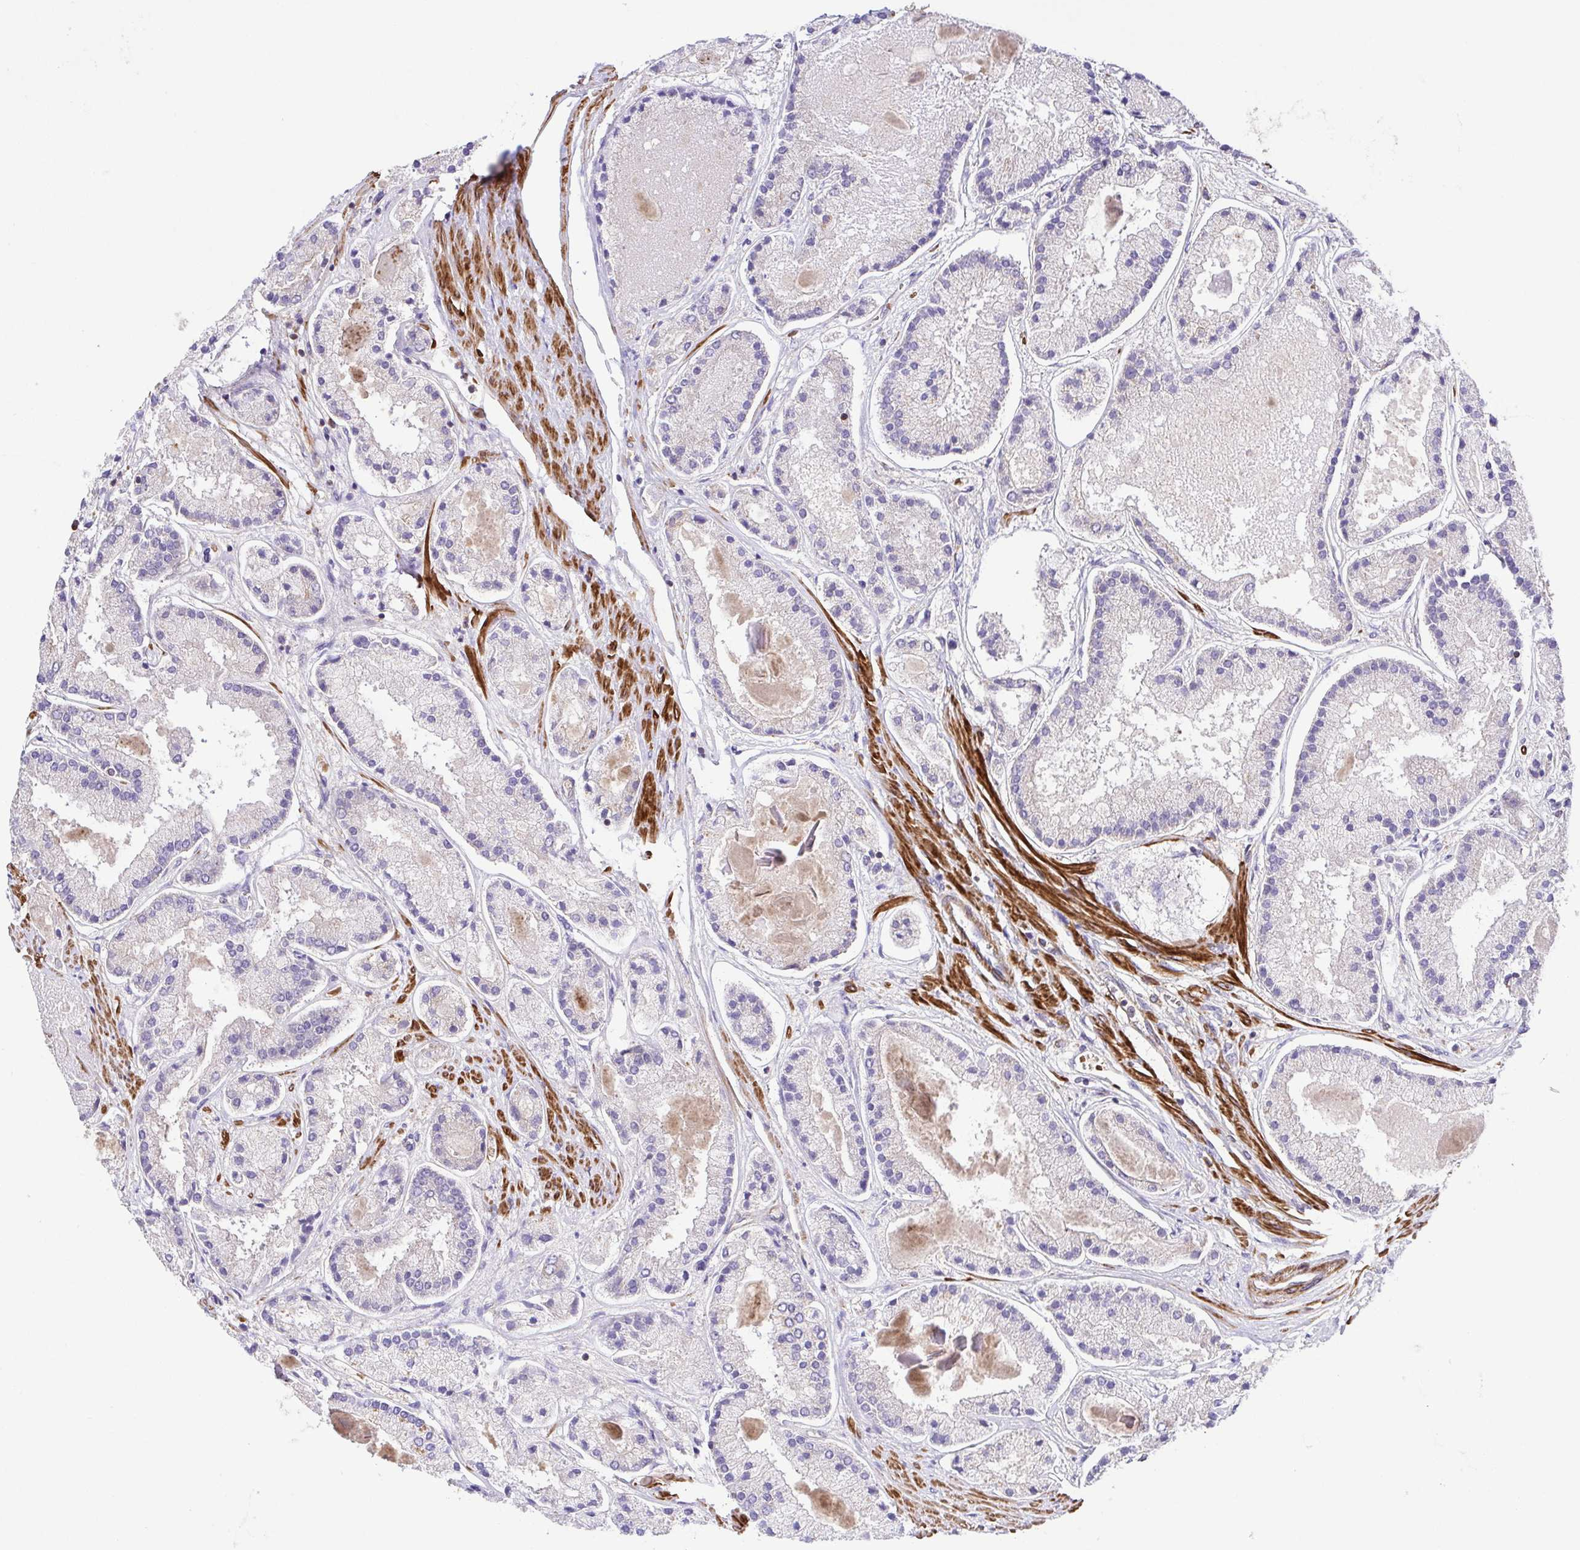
{"staining": {"intensity": "negative", "quantity": "none", "location": "none"}, "tissue": "prostate cancer", "cell_type": "Tumor cells", "image_type": "cancer", "snomed": [{"axis": "morphology", "description": "Adenocarcinoma, High grade"}, {"axis": "topography", "description": "Prostate"}], "caption": "DAB immunohistochemical staining of prostate cancer displays no significant staining in tumor cells.", "gene": "IDE", "patient": {"sex": "male", "age": 67}}